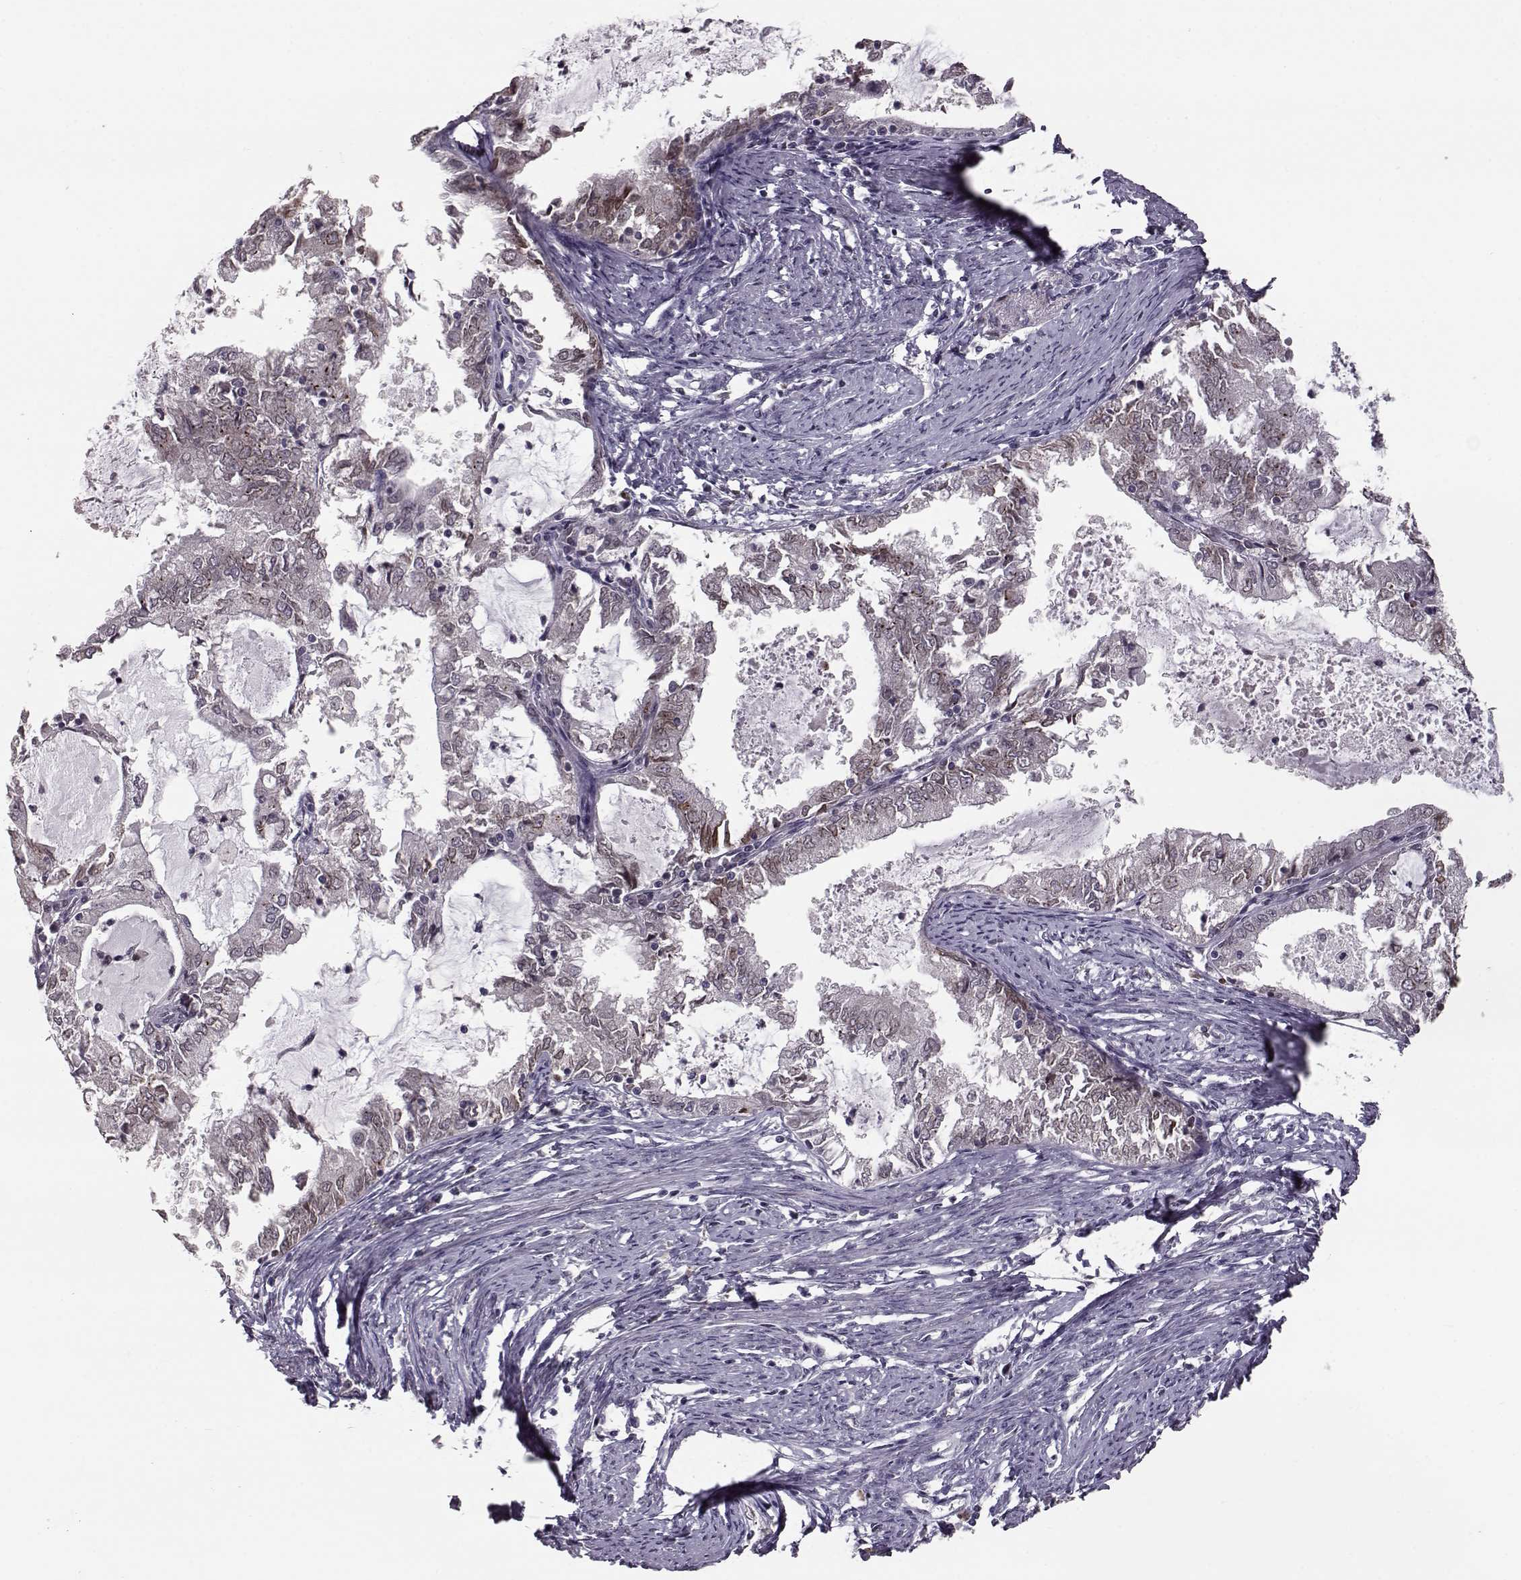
{"staining": {"intensity": "weak", "quantity": ">75%", "location": "cytoplasmic/membranous,nuclear"}, "tissue": "endometrial cancer", "cell_type": "Tumor cells", "image_type": "cancer", "snomed": [{"axis": "morphology", "description": "Adenocarcinoma, NOS"}, {"axis": "topography", "description": "Endometrium"}], "caption": "Protein expression by immunohistochemistry (IHC) displays weak cytoplasmic/membranous and nuclear positivity in approximately >75% of tumor cells in adenocarcinoma (endometrial). (IHC, brightfield microscopy, high magnification).", "gene": "NUP37", "patient": {"sex": "female", "age": 57}}